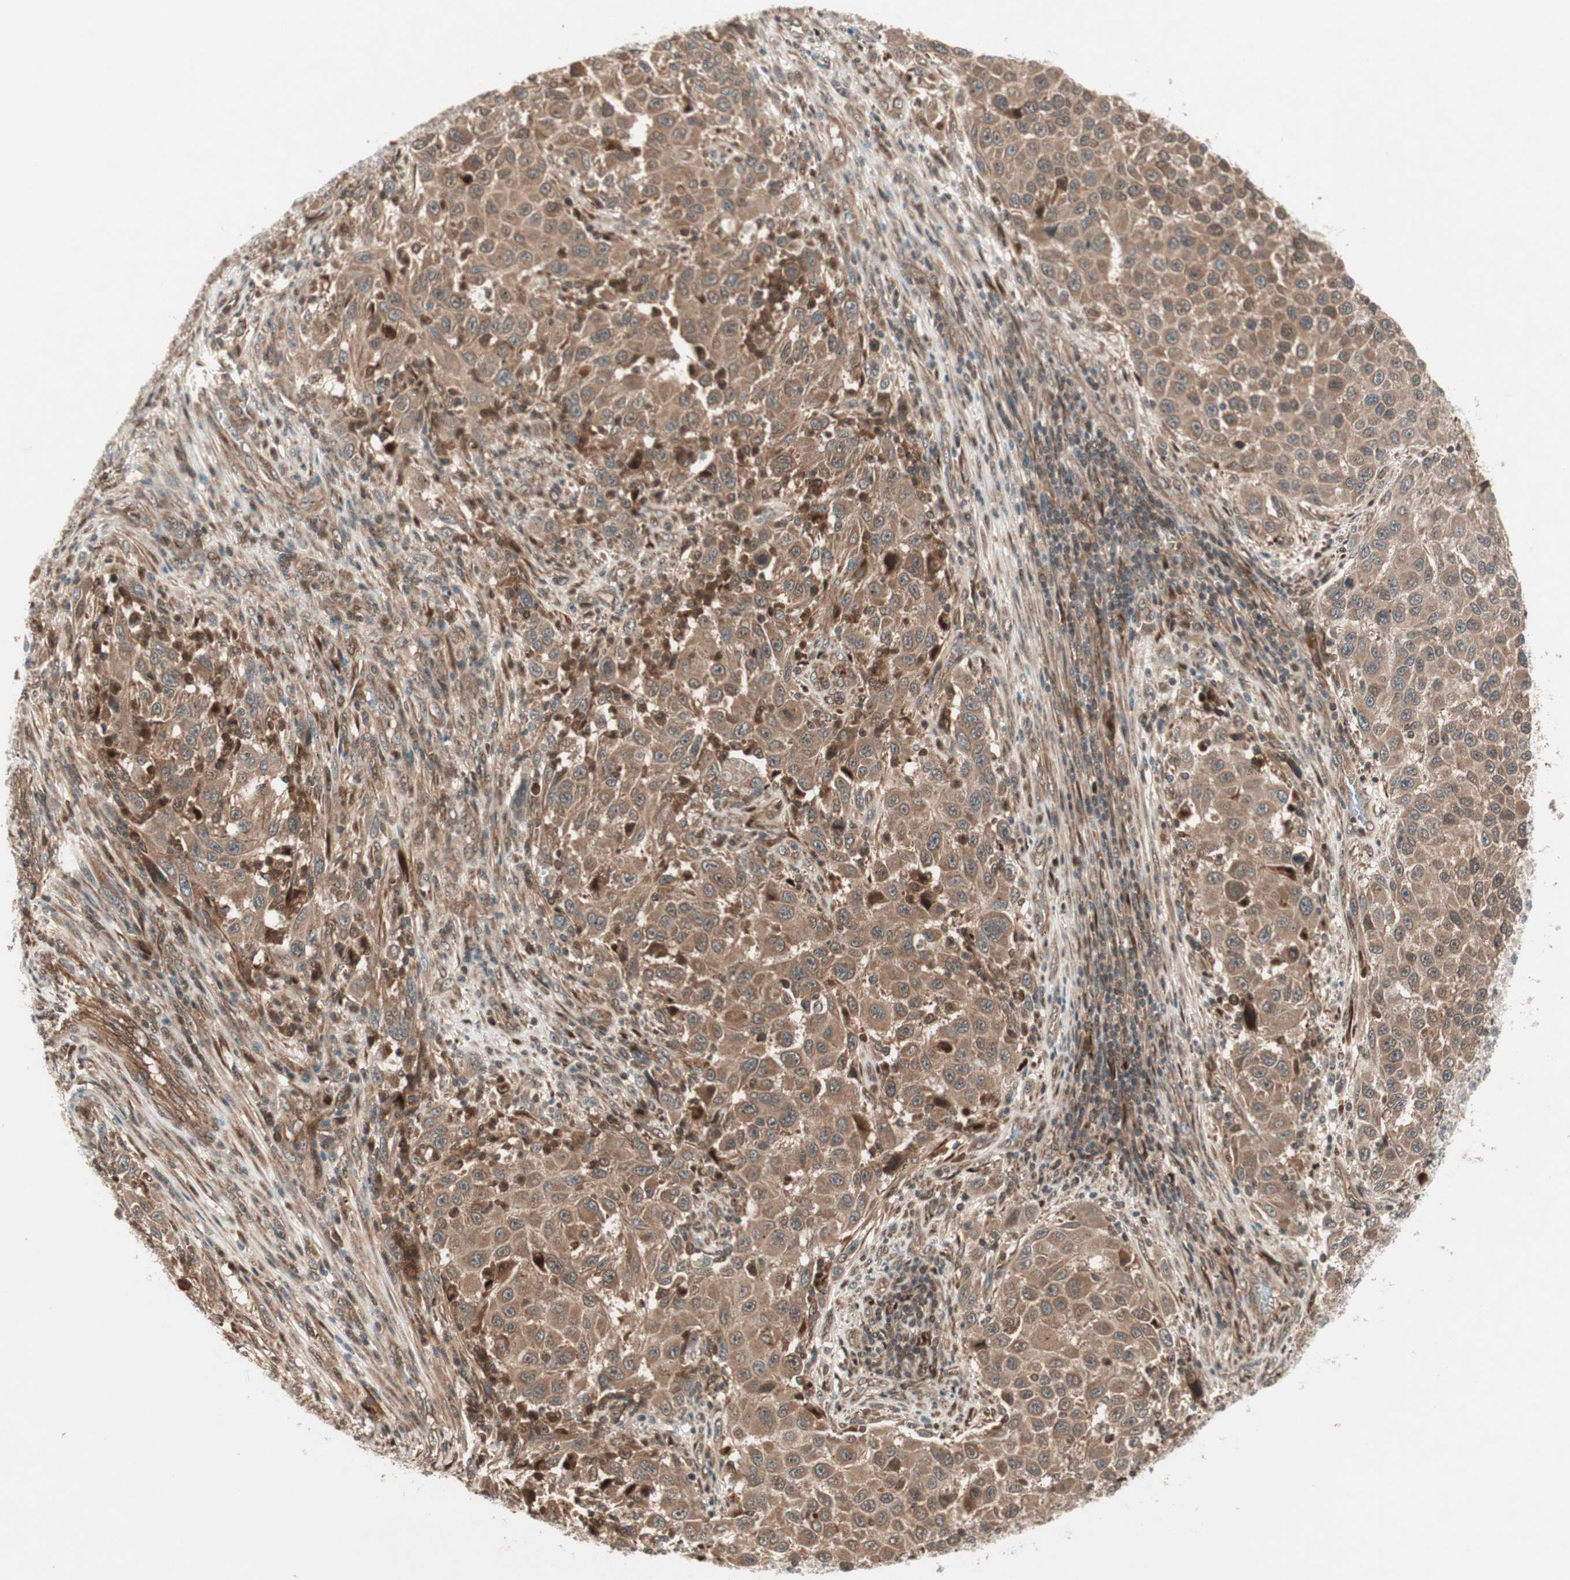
{"staining": {"intensity": "moderate", "quantity": ">75%", "location": "cytoplasmic/membranous"}, "tissue": "melanoma", "cell_type": "Tumor cells", "image_type": "cancer", "snomed": [{"axis": "morphology", "description": "Malignant melanoma, Metastatic site"}, {"axis": "topography", "description": "Lymph node"}], "caption": "DAB immunohistochemical staining of malignant melanoma (metastatic site) demonstrates moderate cytoplasmic/membranous protein expression in about >75% of tumor cells. Ihc stains the protein in brown and the nuclei are stained blue.", "gene": "PRKG2", "patient": {"sex": "male", "age": 61}}